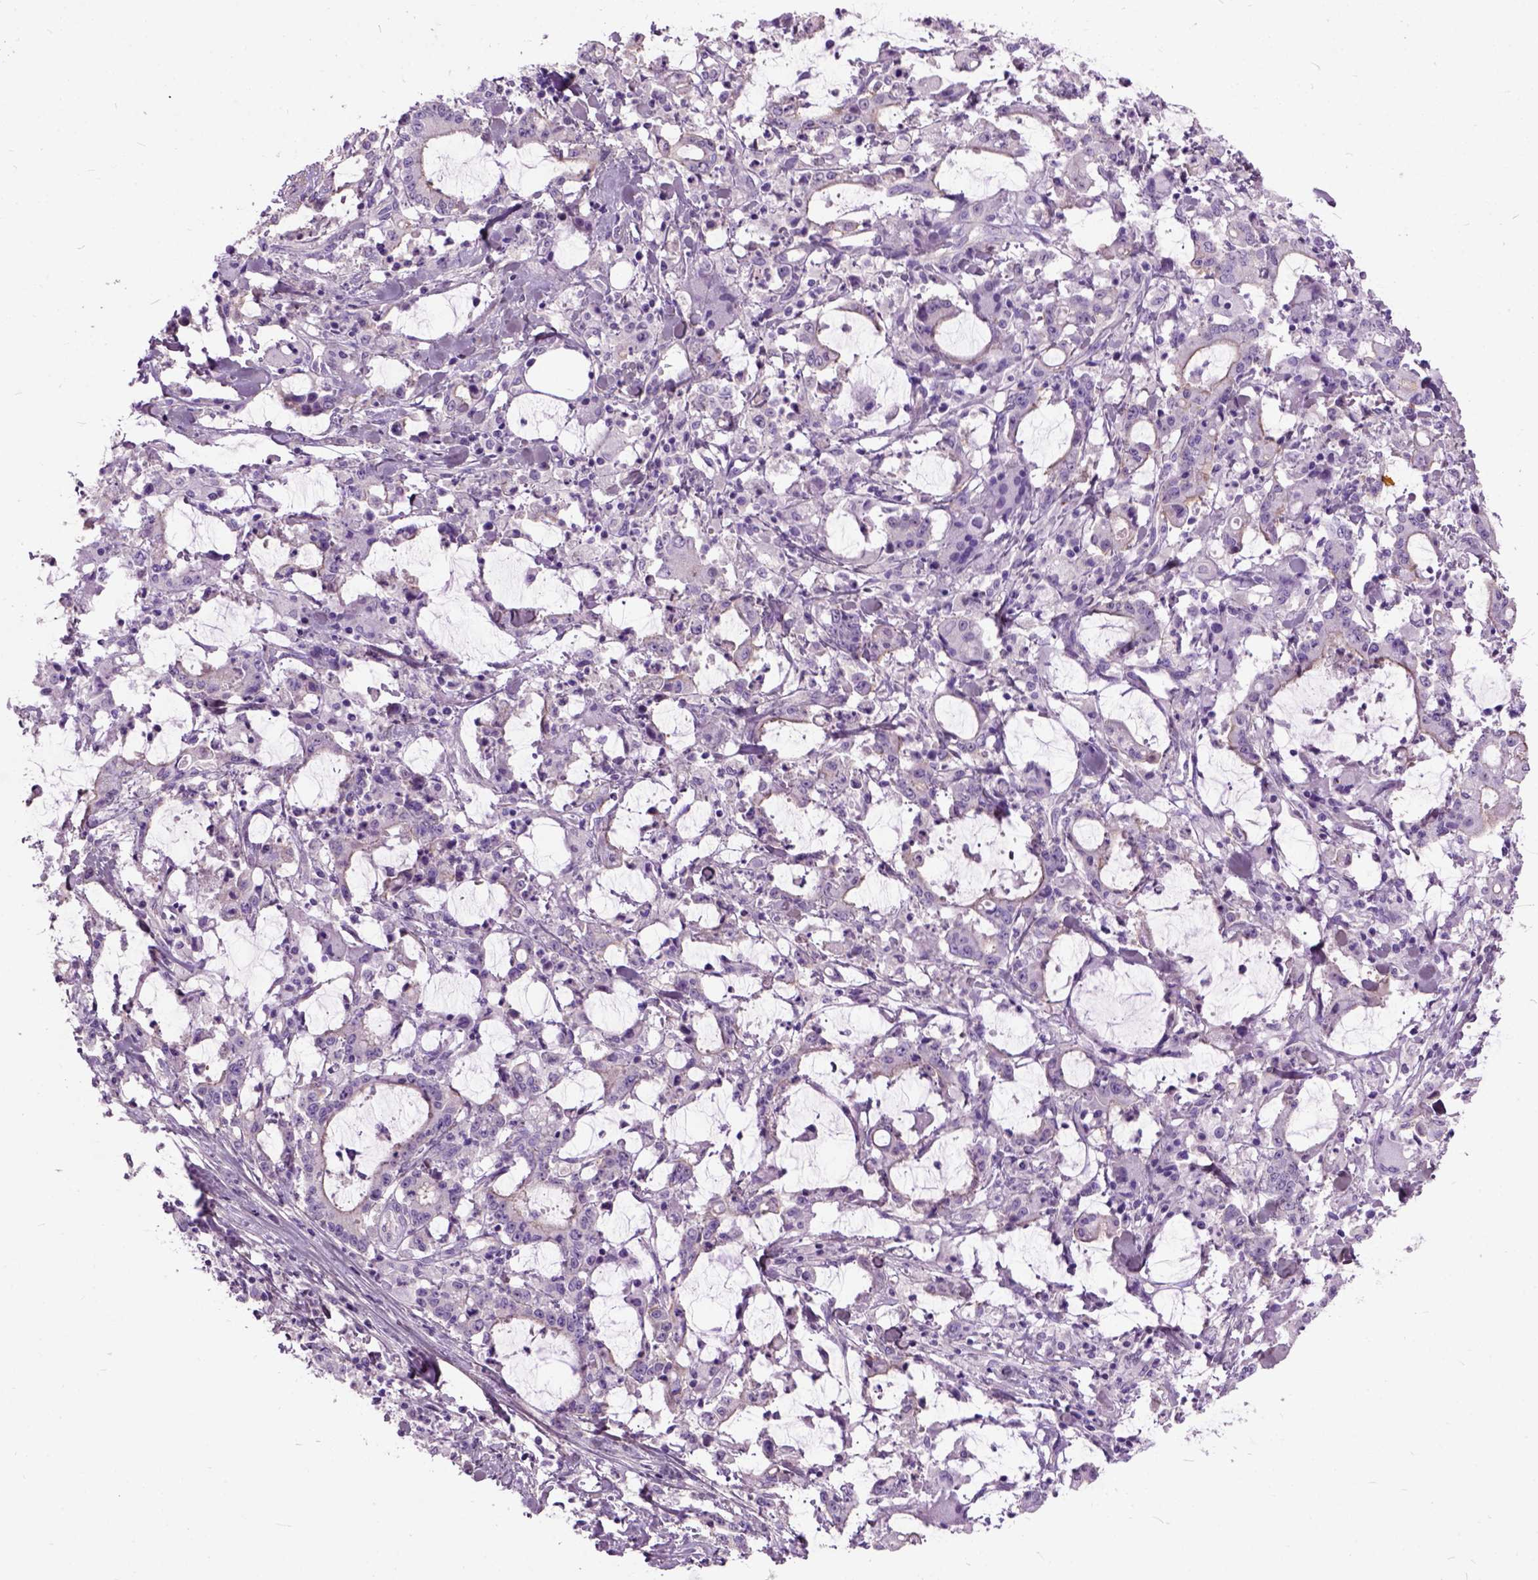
{"staining": {"intensity": "negative", "quantity": "none", "location": "none"}, "tissue": "stomach cancer", "cell_type": "Tumor cells", "image_type": "cancer", "snomed": [{"axis": "morphology", "description": "Adenocarcinoma, NOS"}, {"axis": "topography", "description": "Stomach, upper"}], "caption": "A high-resolution photomicrograph shows immunohistochemistry (IHC) staining of stomach adenocarcinoma, which exhibits no significant staining in tumor cells.", "gene": "MAPT", "patient": {"sex": "male", "age": 68}}